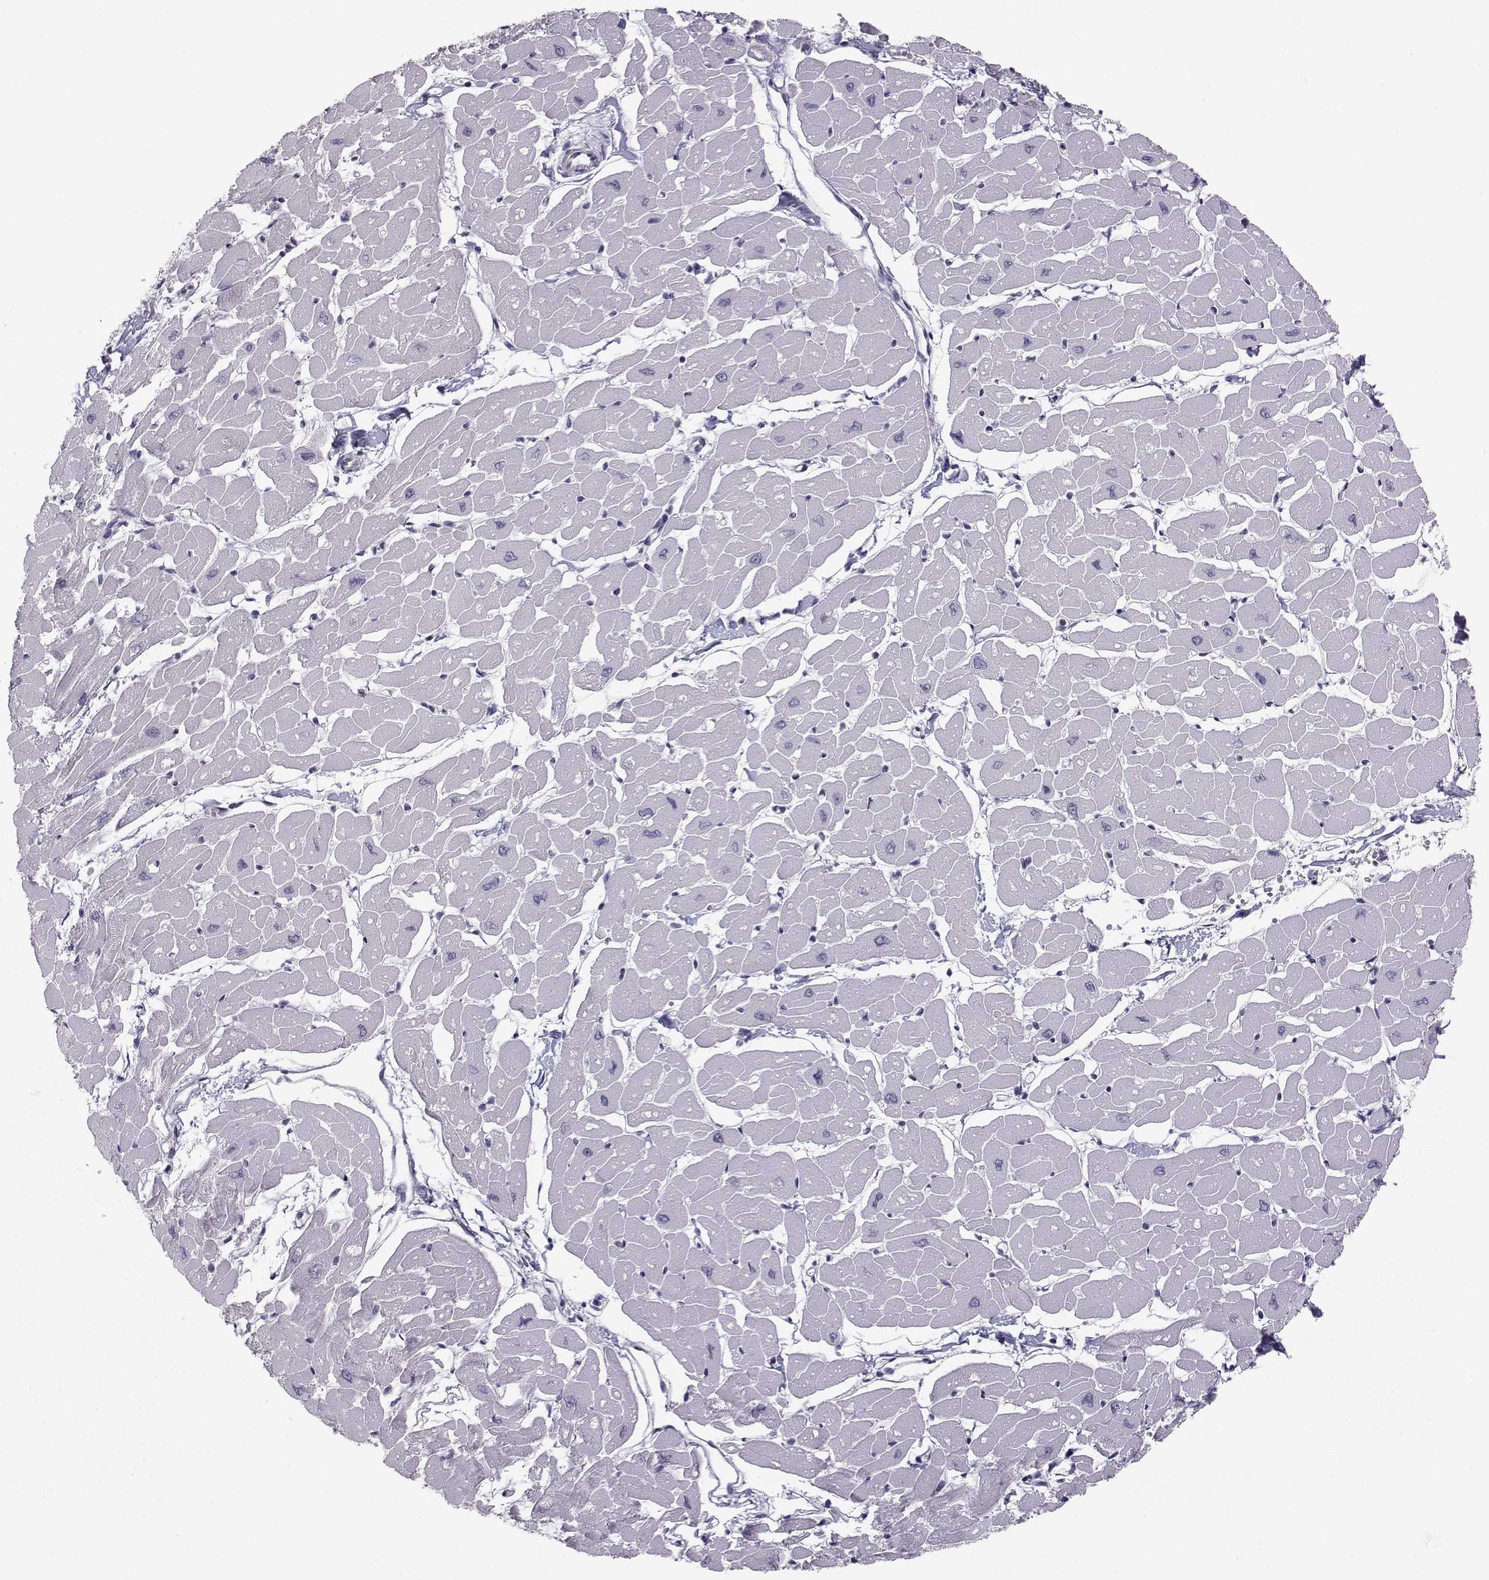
{"staining": {"intensity": "negative", "quantity": "none", "location": "none"}, "tissue": "heart muscle", "cell_type": "Cardiomyocytes", "image_type": "normal", "snomed": [{"axis": "morphology", "description": "Normal tissue, NOS"}, {"axis": "topography", "description": "Heart"}], "caption": "Immunohistochemistry of normal human heart muscle shows no expression in cardiomyocytes. (DAB (3,3'-diaminobenzidine) immunohistochemistry (IHC), high magnification).", "gene": "KIF13B", "patient": {"sex": "male", "age": 57}}